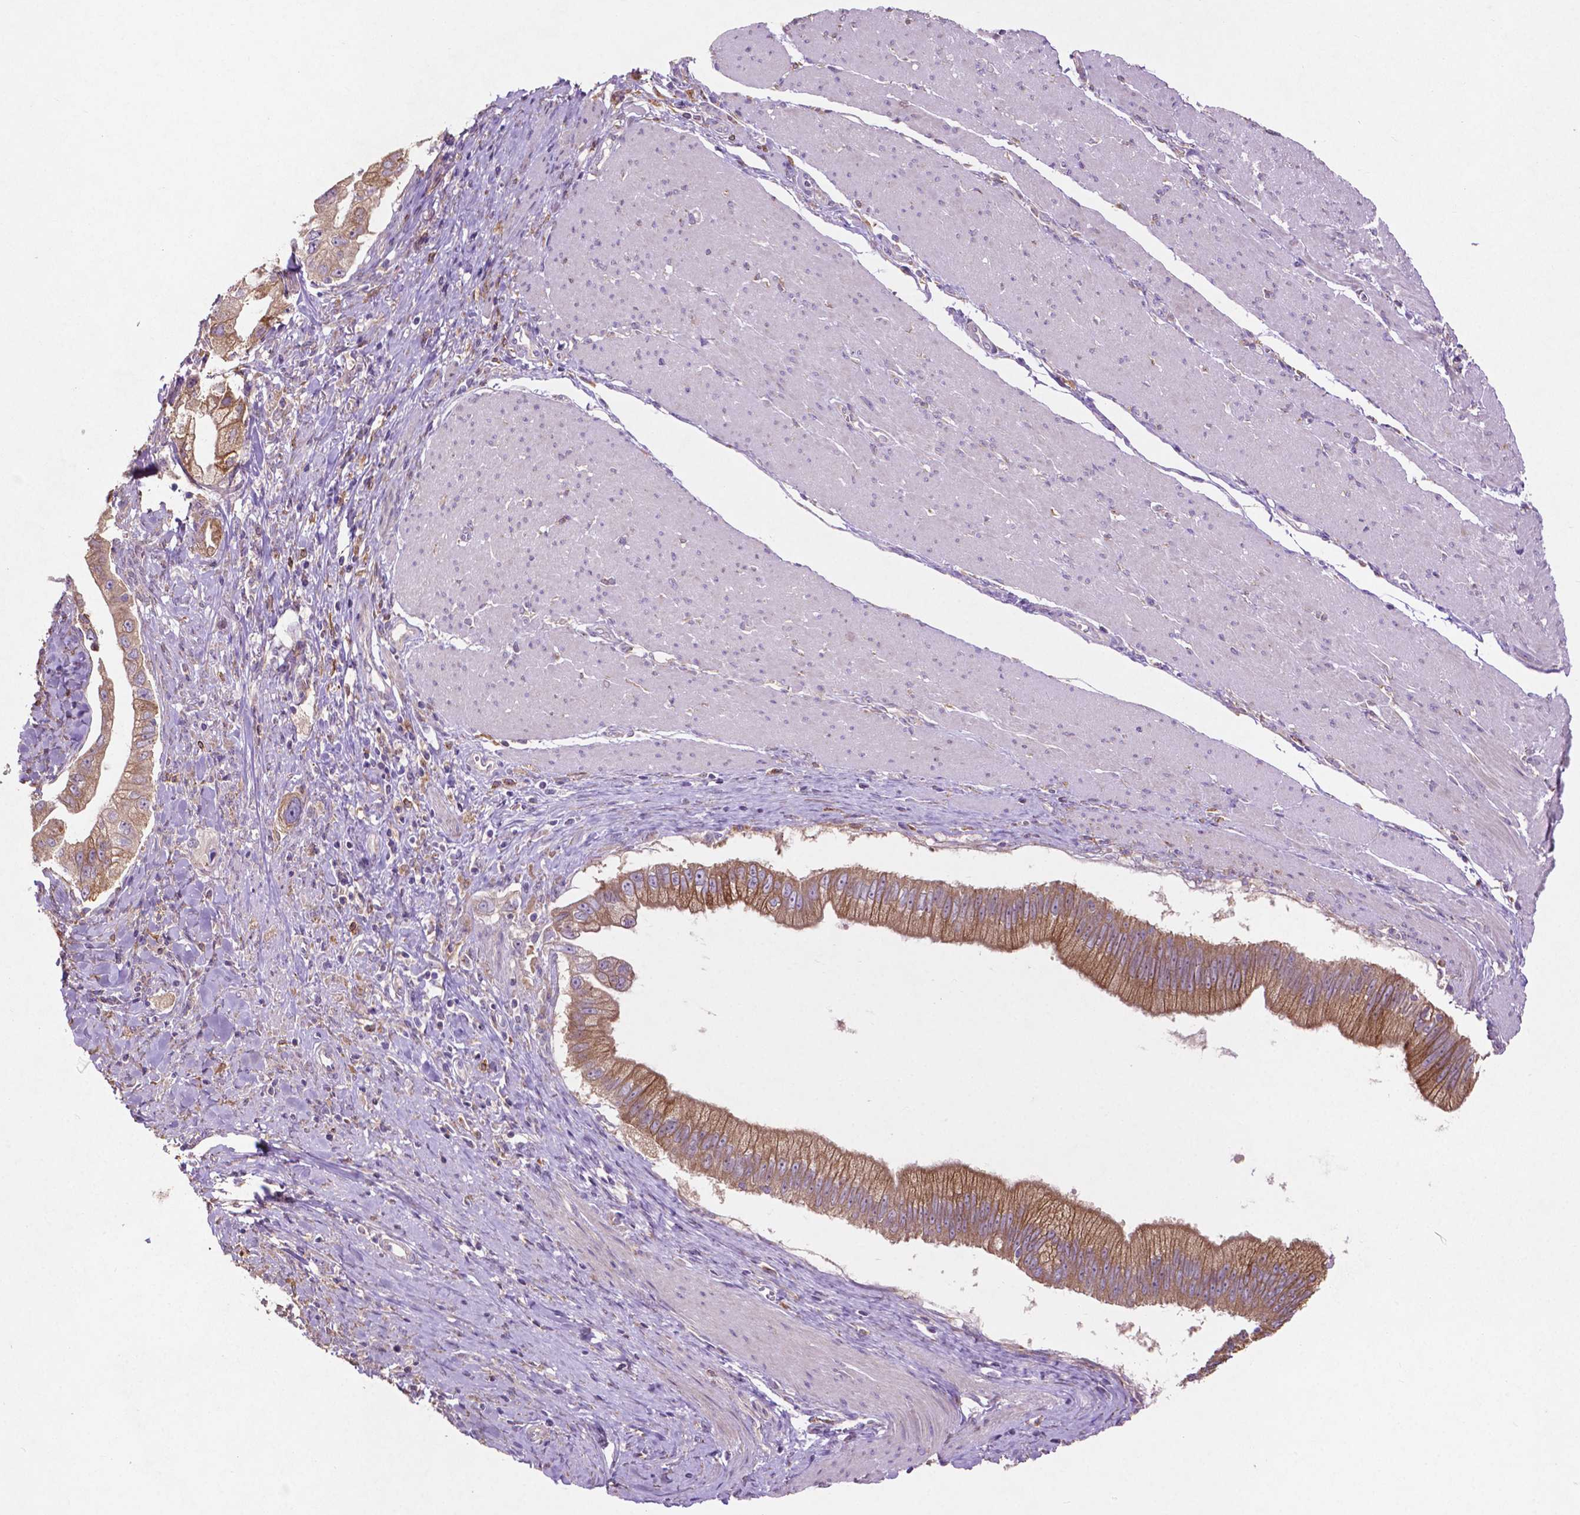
{"staining": {"intensity": "moderate", "quantity": ">75%", "location": "cytoplasmic/membranous"}, "tissue": "pancreatic cancer", "cell_type": "Tumor cells", "image_type": "cancer", "snomed": [{"axis": "morphology", "description": "Adenocarcinoma, NOS"}, {"axis": "topography", "description": "Pancreas"}], "caption": "Immunohistochemistry of human adenocarcinoma (pancreatic) displays medium levels of moderate cytoplasmic/membranous positivity in about >75% of tumor cells.", "gene": "MBTPS1", "patient": {"sex": "male", "age": 70}}